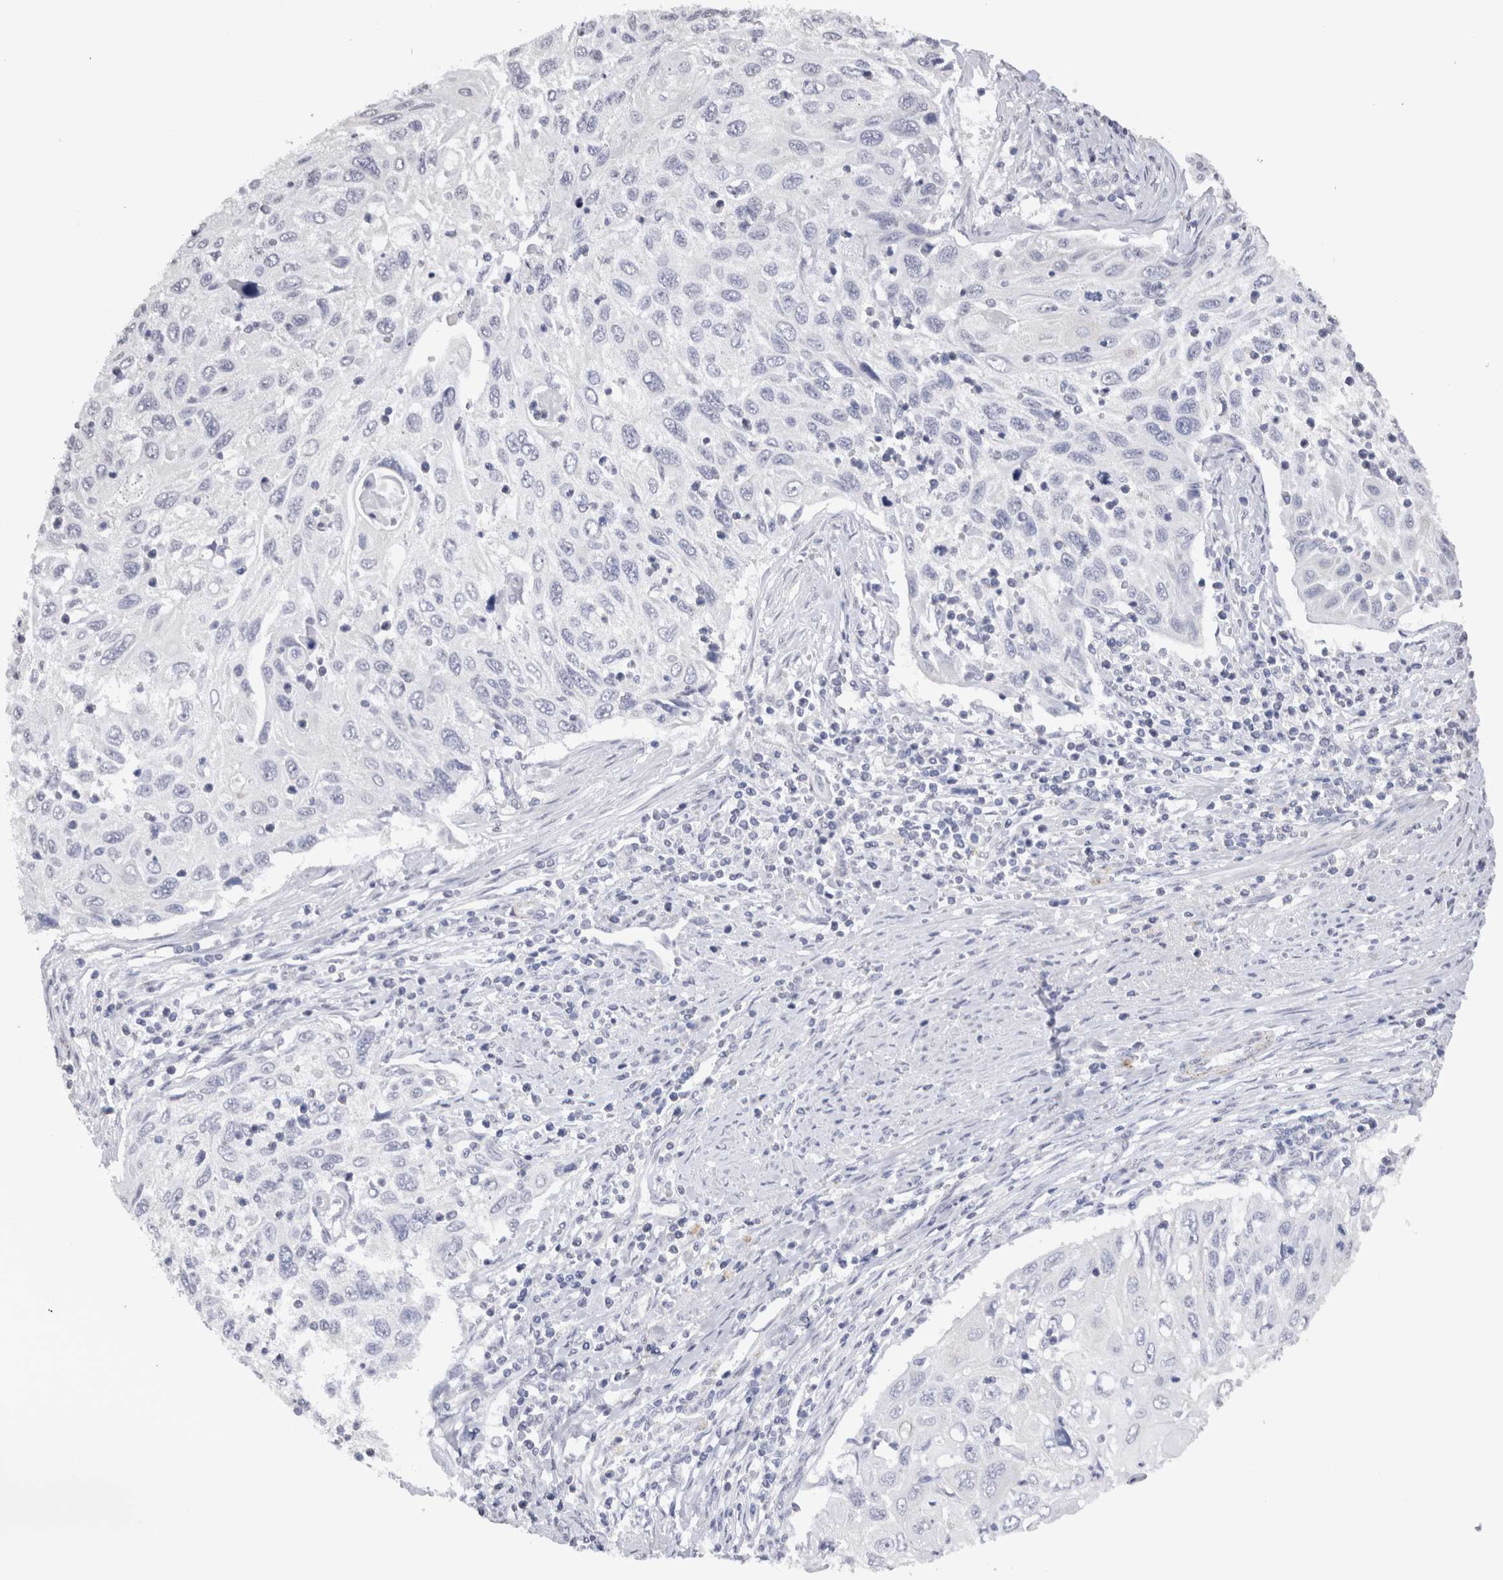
{"staining": {"intensity": "negative", "quantity": "none", "location": "none"}, "tissue": "cervical cancer", "cell_type": "Tumor cells", "image_type": "cancer", "snomed": [{"axis": "morphology", "description": "Squamous cell carcinoma, NOS"}, {"axis": "topography", "description": "Cervix"}], "caption": "DAB immunohistochemical staining of human squamous cell carcinoma (cervical) demonstrates no significant staining in tumor cells.", "gene": "CDH6", "patient": {"sex": "female", "age": 70}}